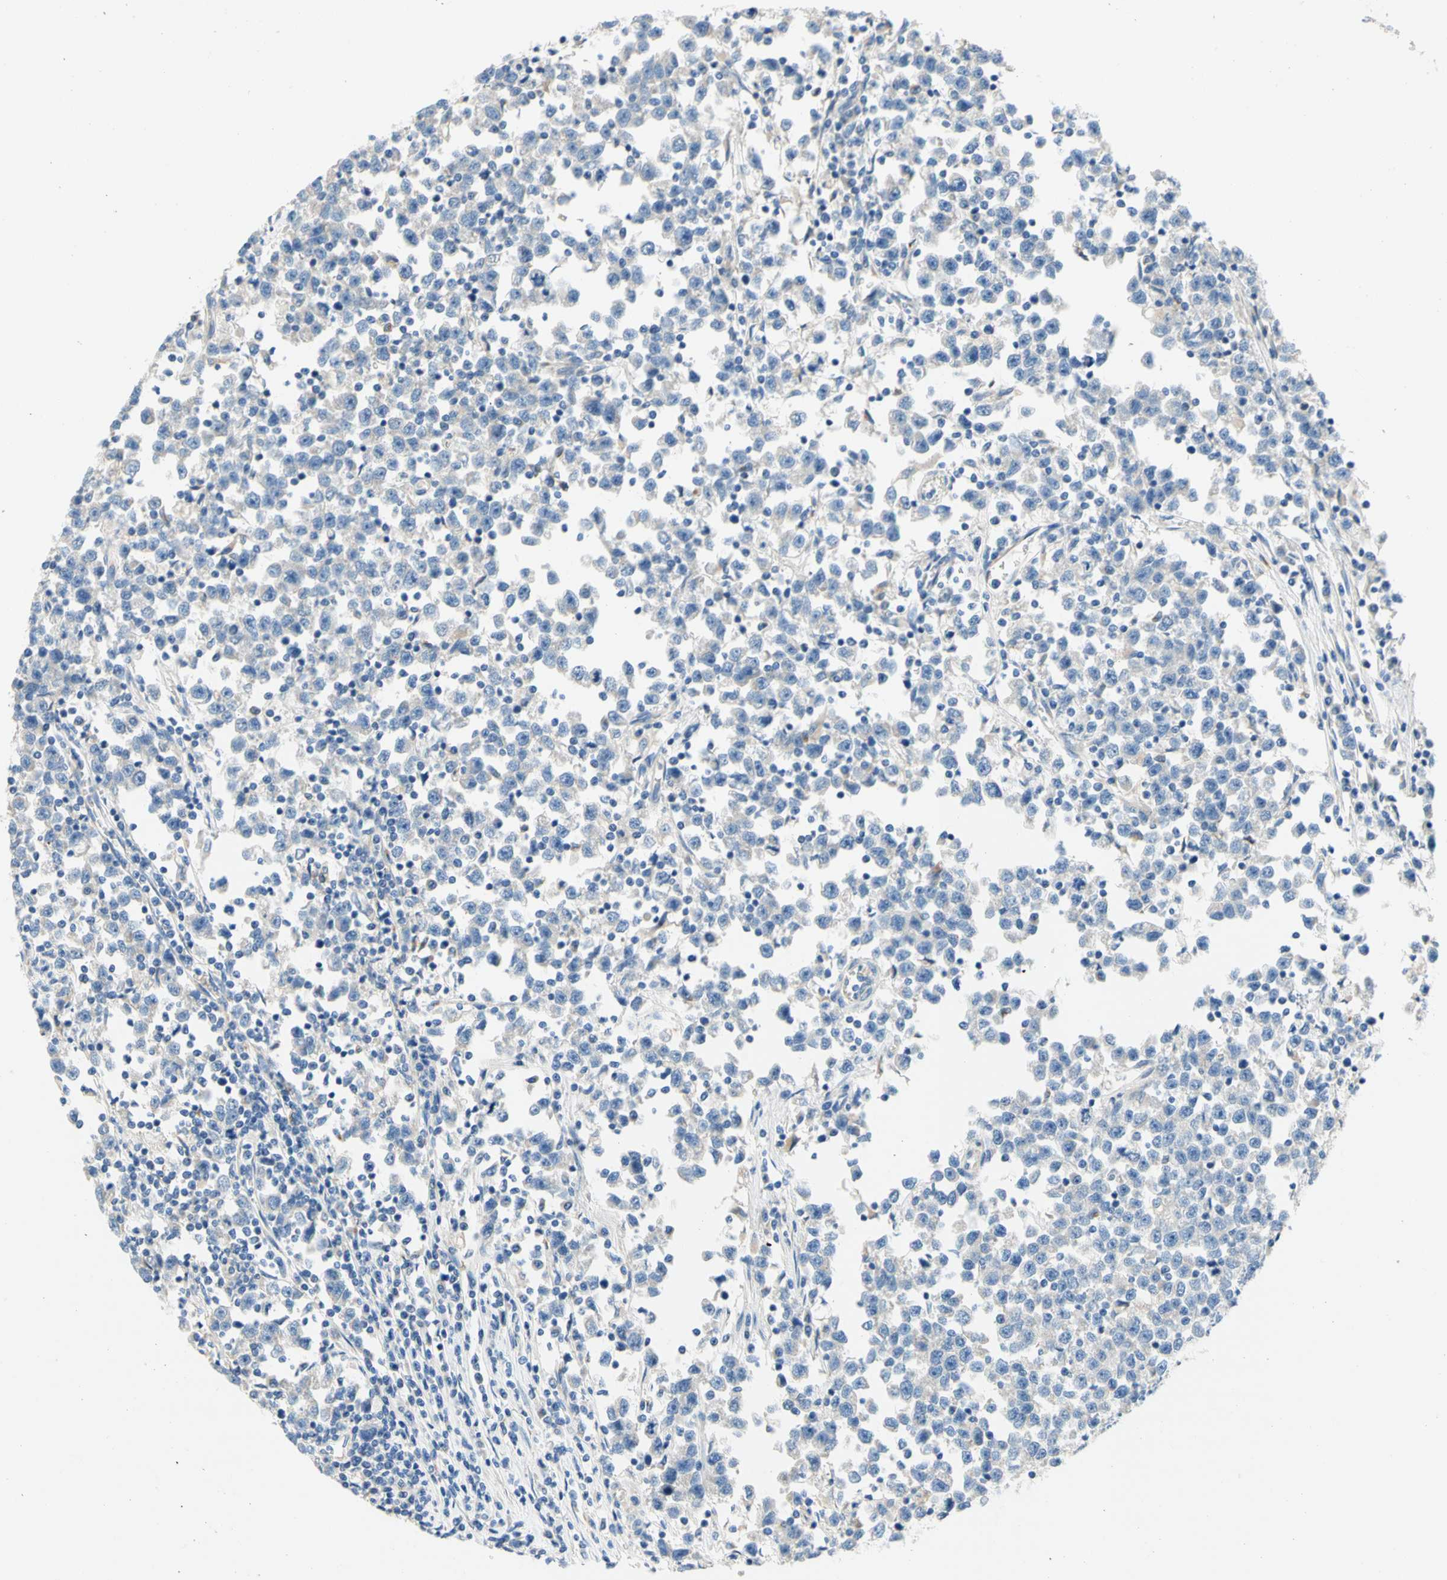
{"staining": {"intensity": "weak", "quantity": ">75%", "location": "cytoplasmic/membranous"}, "tissue": "testis cancer", "cell_type": "Tumor cells", "image_type": "cancer", "snomed": [{"axis": "morphology", "description": "Seminoma, NOS"}, {"axis": "topography", "description": "Testis"}], "caption": "Testis cancer stained for a protein shows weak cytoplasmic/membranous positivity in tumor cells.", "gene": "F3", "patient": {"sex": "male", "age": 43}}